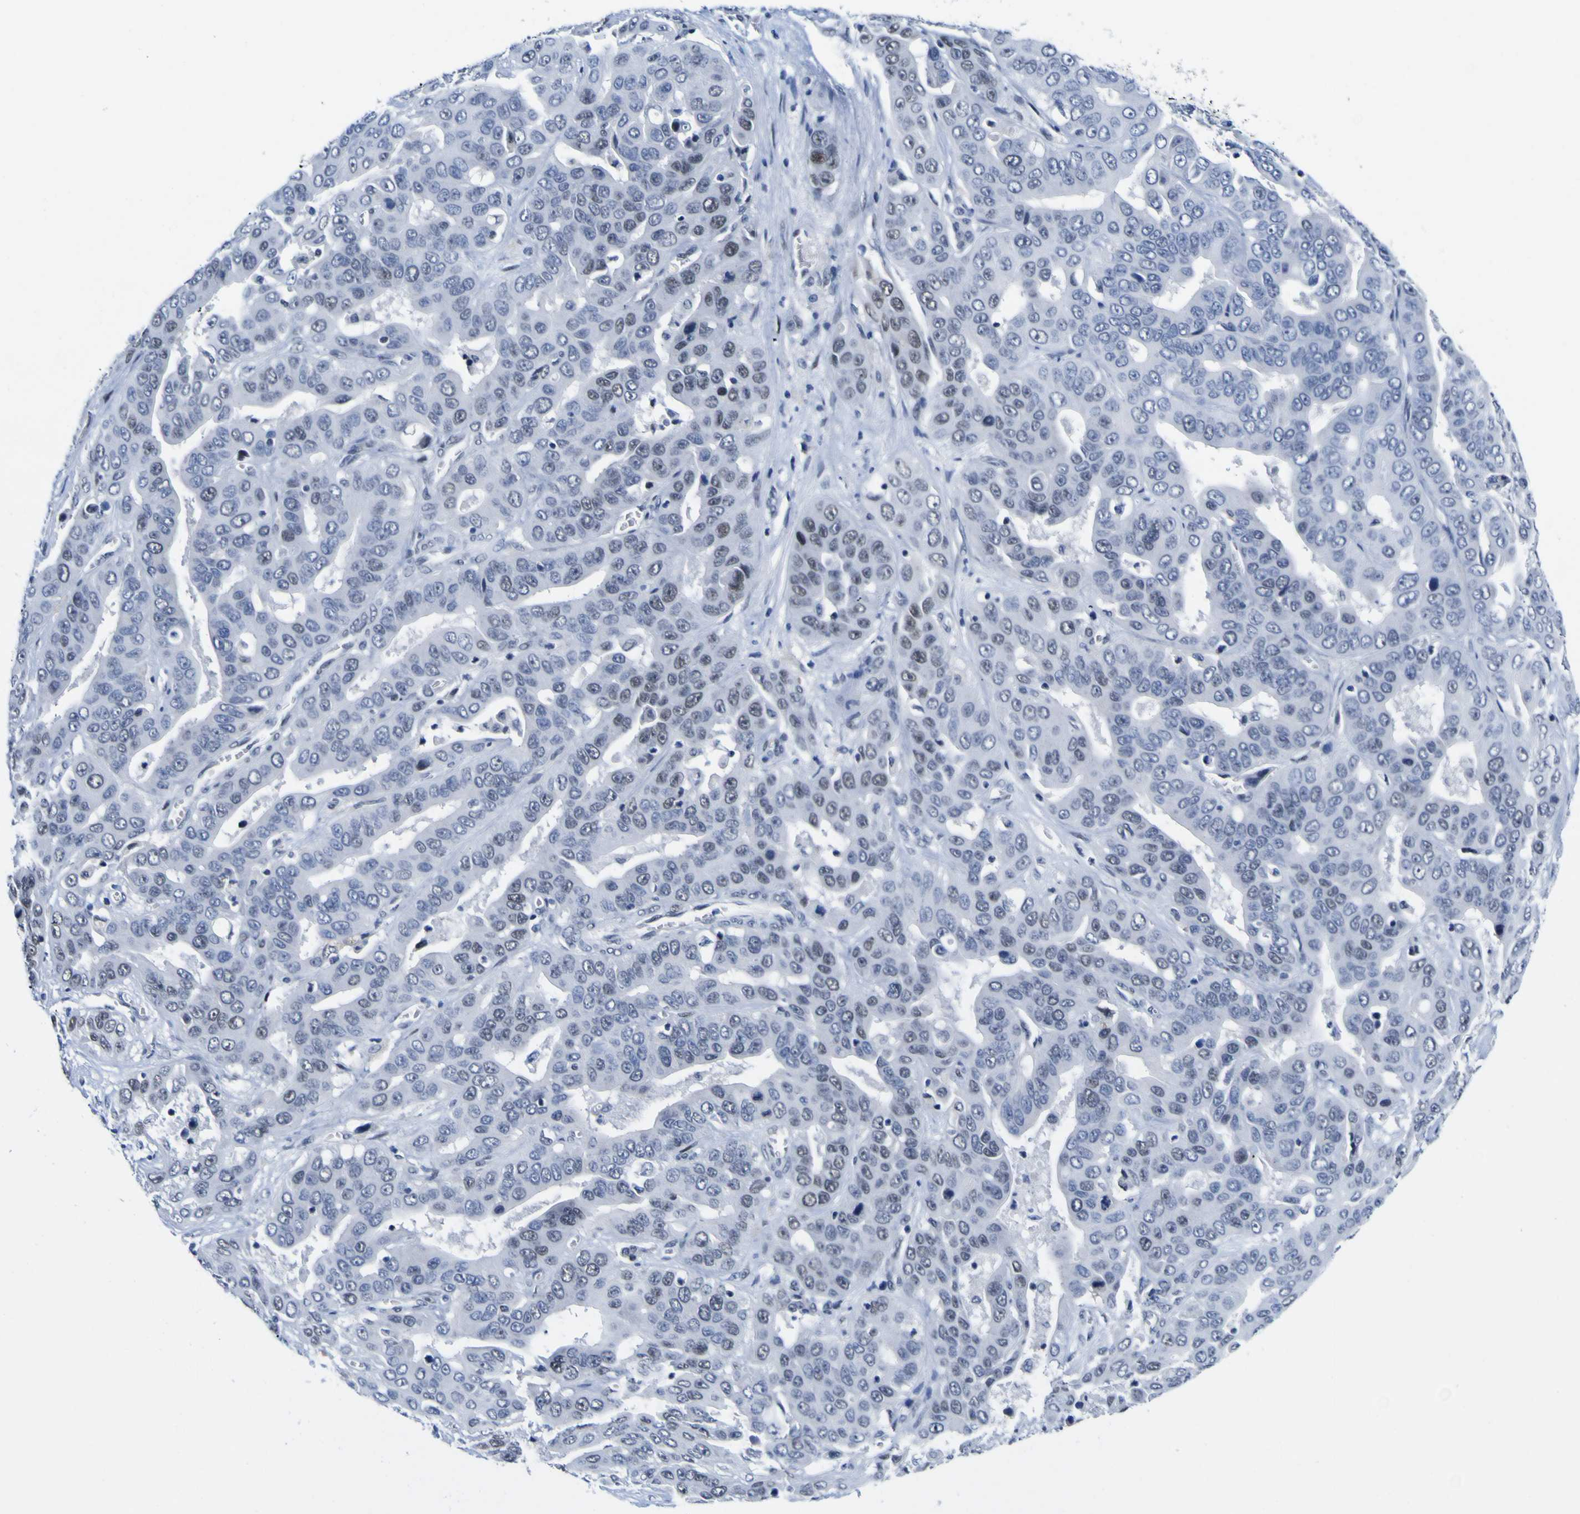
{"staining": {"intensity": "weak", "quantity": "<25%", "location": "nuclear"}, "tissue": "liver cancer", "cell_type": "Tumor cells", "image_type": "cancer", "snomed": [{"axis": "morphology", "description": "Cholangiocarcinoma"}, {"axis": "topography", "description": "Liver"}], "caption": "Photomicrograph shows no significant protein positivity in tumor cells of cholangiocarcinoma (liver).", "gene": "MBD3", "patient": {"sex": "female", "age": 52}}